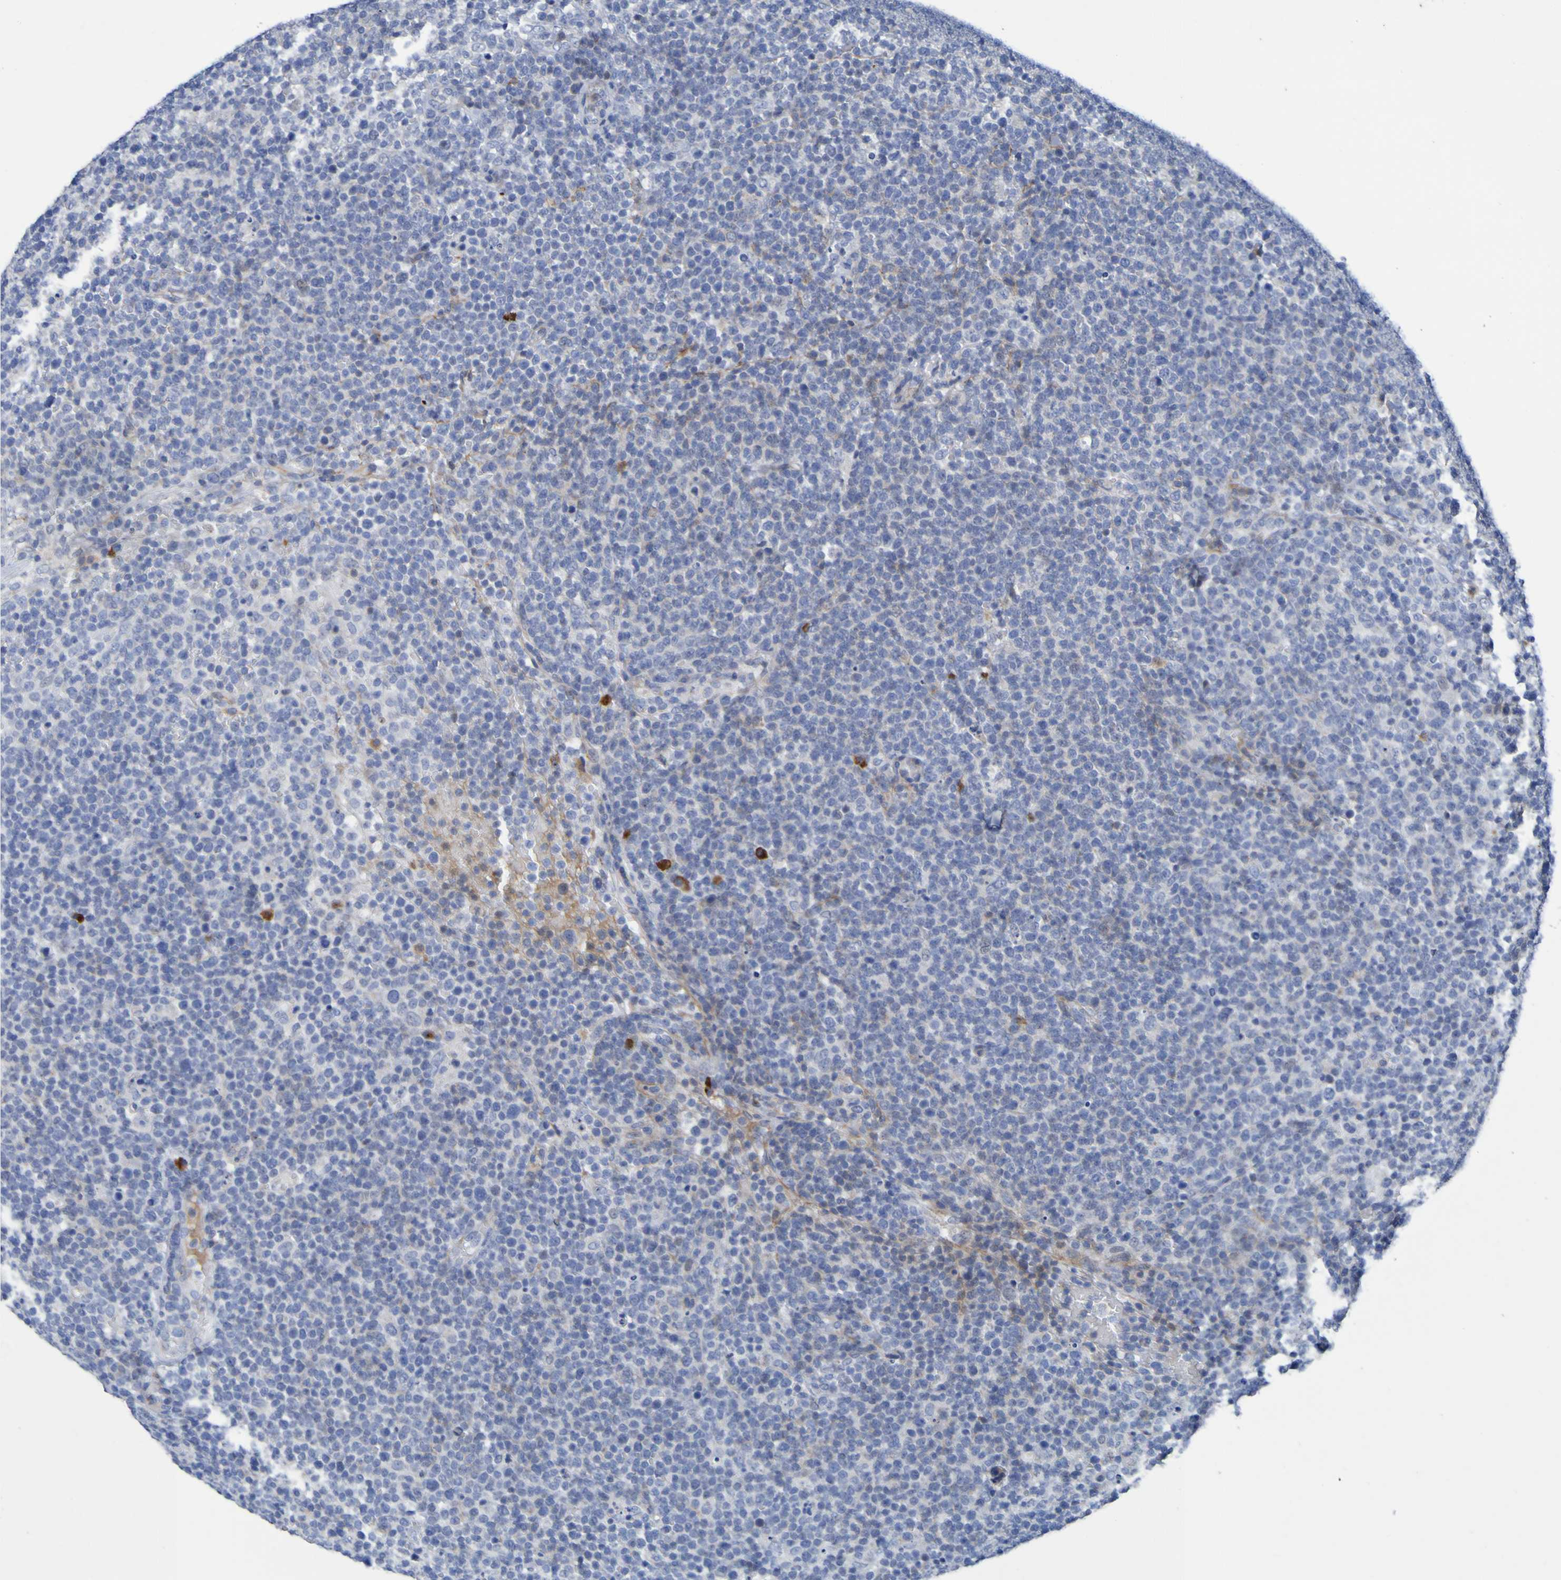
{"staining": {"intensity": "negative", "quantity": "none", "location": "none"}, "tissue": "lymphoma", "cell_type": "Tumor cells", "image_type": "cancer", "snomed": [{"axis": "morphology", "description": "Malignant lymphoma, non-Hodgkin's type, High grade"}, {"axis": "topography", "description": "Lymph node"}], "caption": "Immunohistochemical staining of malignant lymphoma, non-Hodgkin's type (high-grade) shows no significant expression in tumor cells.", "gene": "C11orf24", "patient": {"sex": "male", "age": 61}}